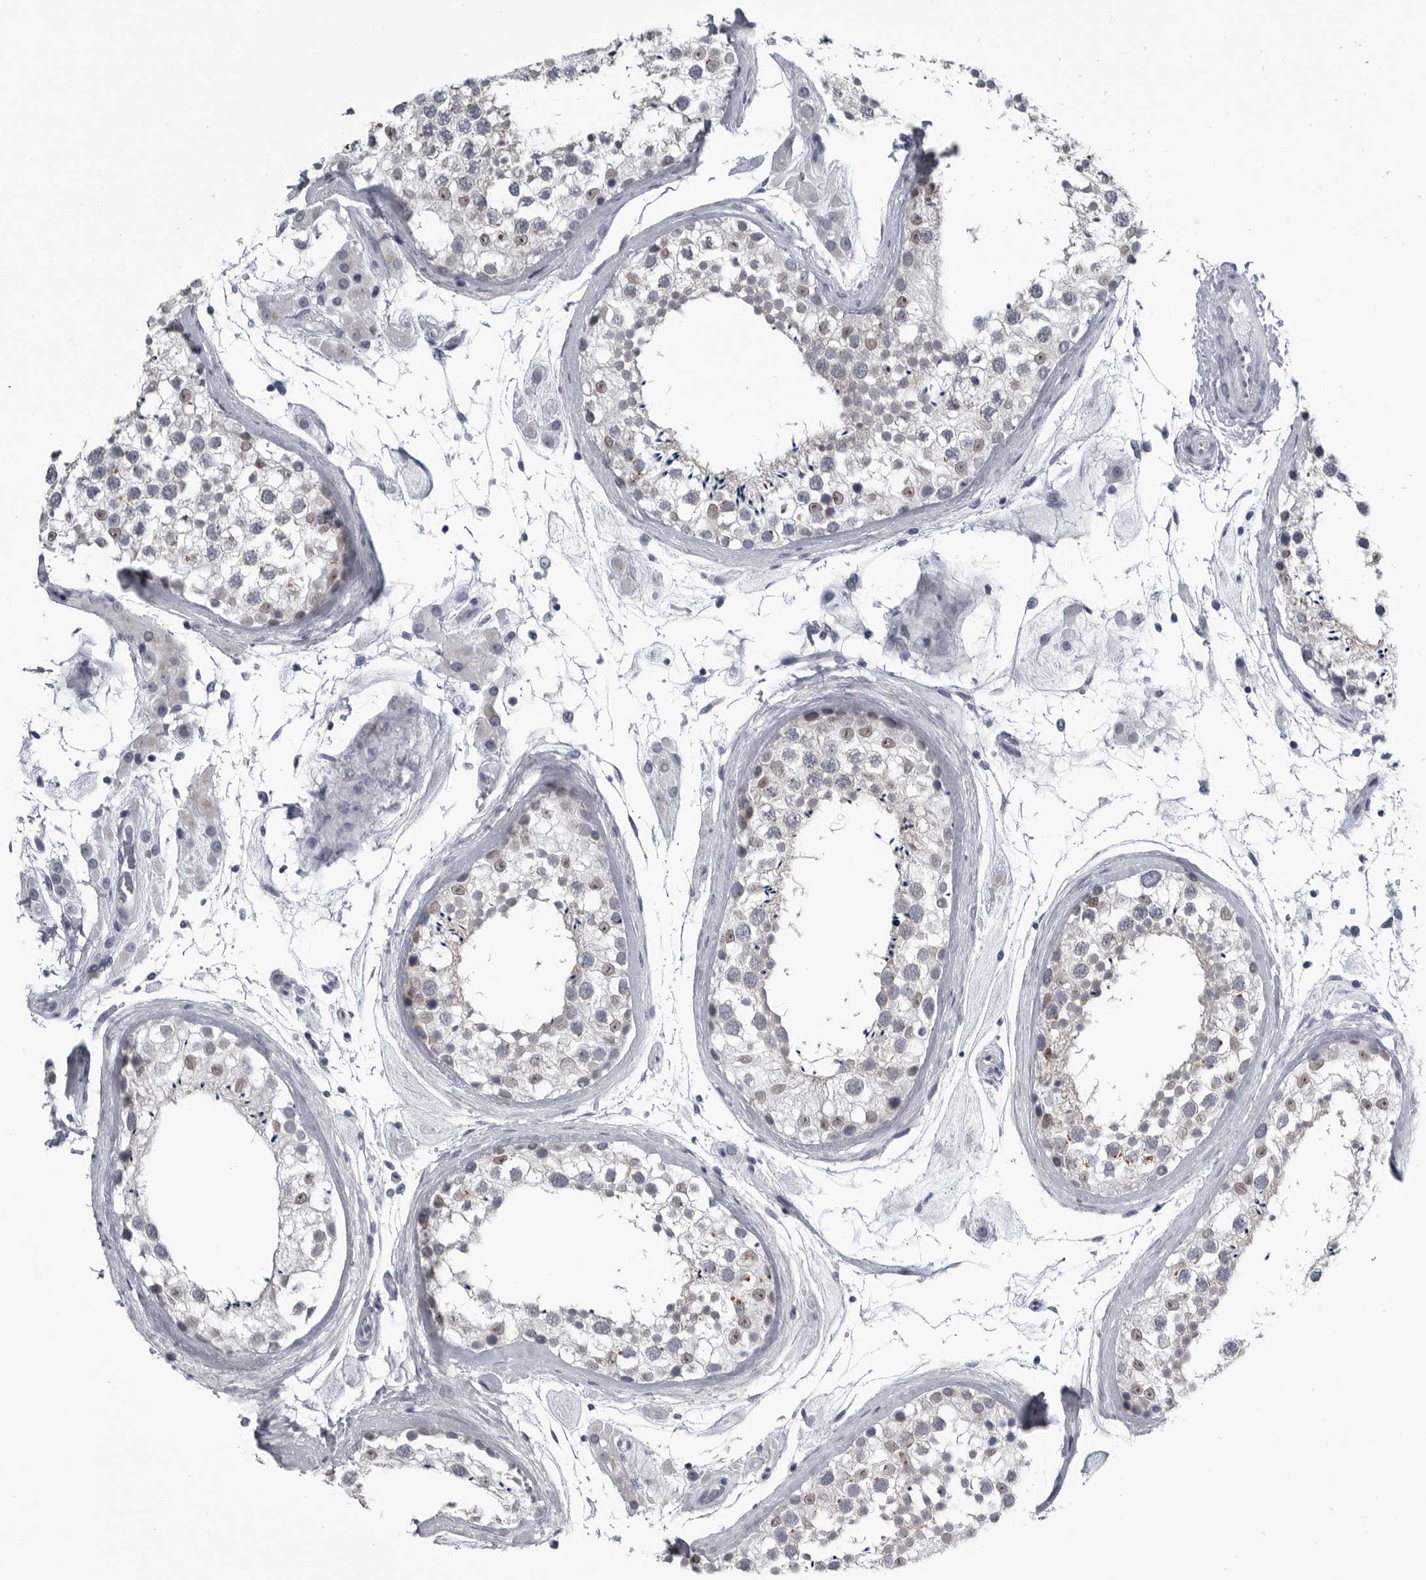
{"staining": {"intensity": "weak", "quantity": "25%-75%", "location": "cytoplasmic/membranous,nuclear"}, "tissue": "testis", "cell_type": "Cells in seminiferous ducts", "image_type": "normal", "snomed": [{"axis": "morphology", "description": "Normal tissue, NOS"}, {"axis": "topography", "description": "Testis"}], "caption": "Human testis stained for a protein (brown) reveals weak cytoplasmic/membranous,nuclear positive positivity in about 25%-75% of cells in seminiferous ducts.", "gene": "MYOC", "patient": {"sex": "male", "age": 46}}